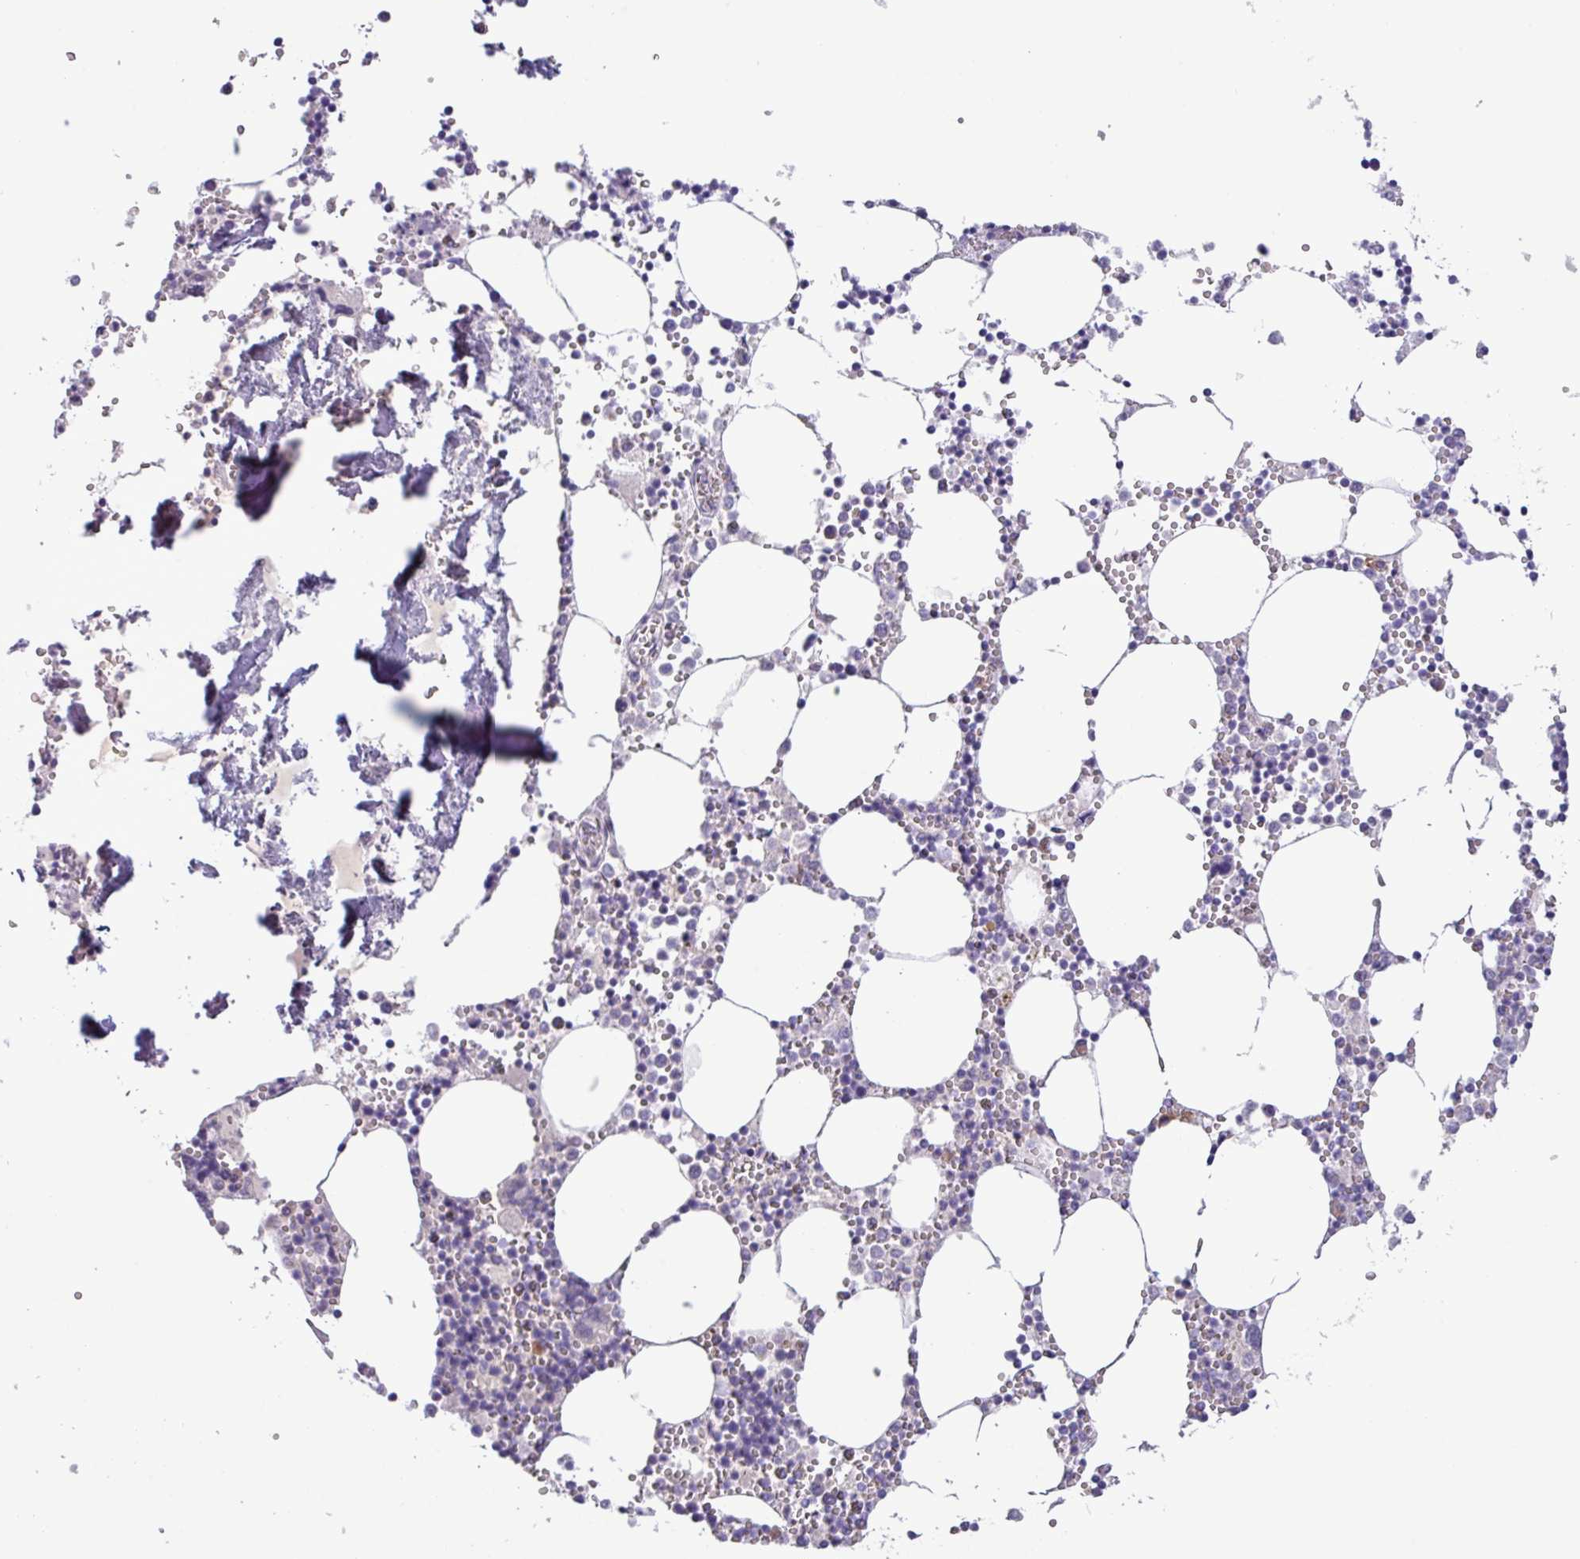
{"staining": {"intensity": "negative", "quantity": "none", "location": "none"}, "tissue": "bone marrow", "cell_type": "Hematopoietic cells", "image_type": "normal", "snomed": [{"axis": "morphology", "description": "Normal tissue, NOS"}, {"axis": "topography", "description": "Bone marrow"}], "caption": "Immunohistochemistry (IHC) histopathology image of benign bone marrow stained for a protein (brown), which shows no positivity in hematopoietic cells.", "gene": "STIMATE", "patient": {"sex": "male", "age": 54}}